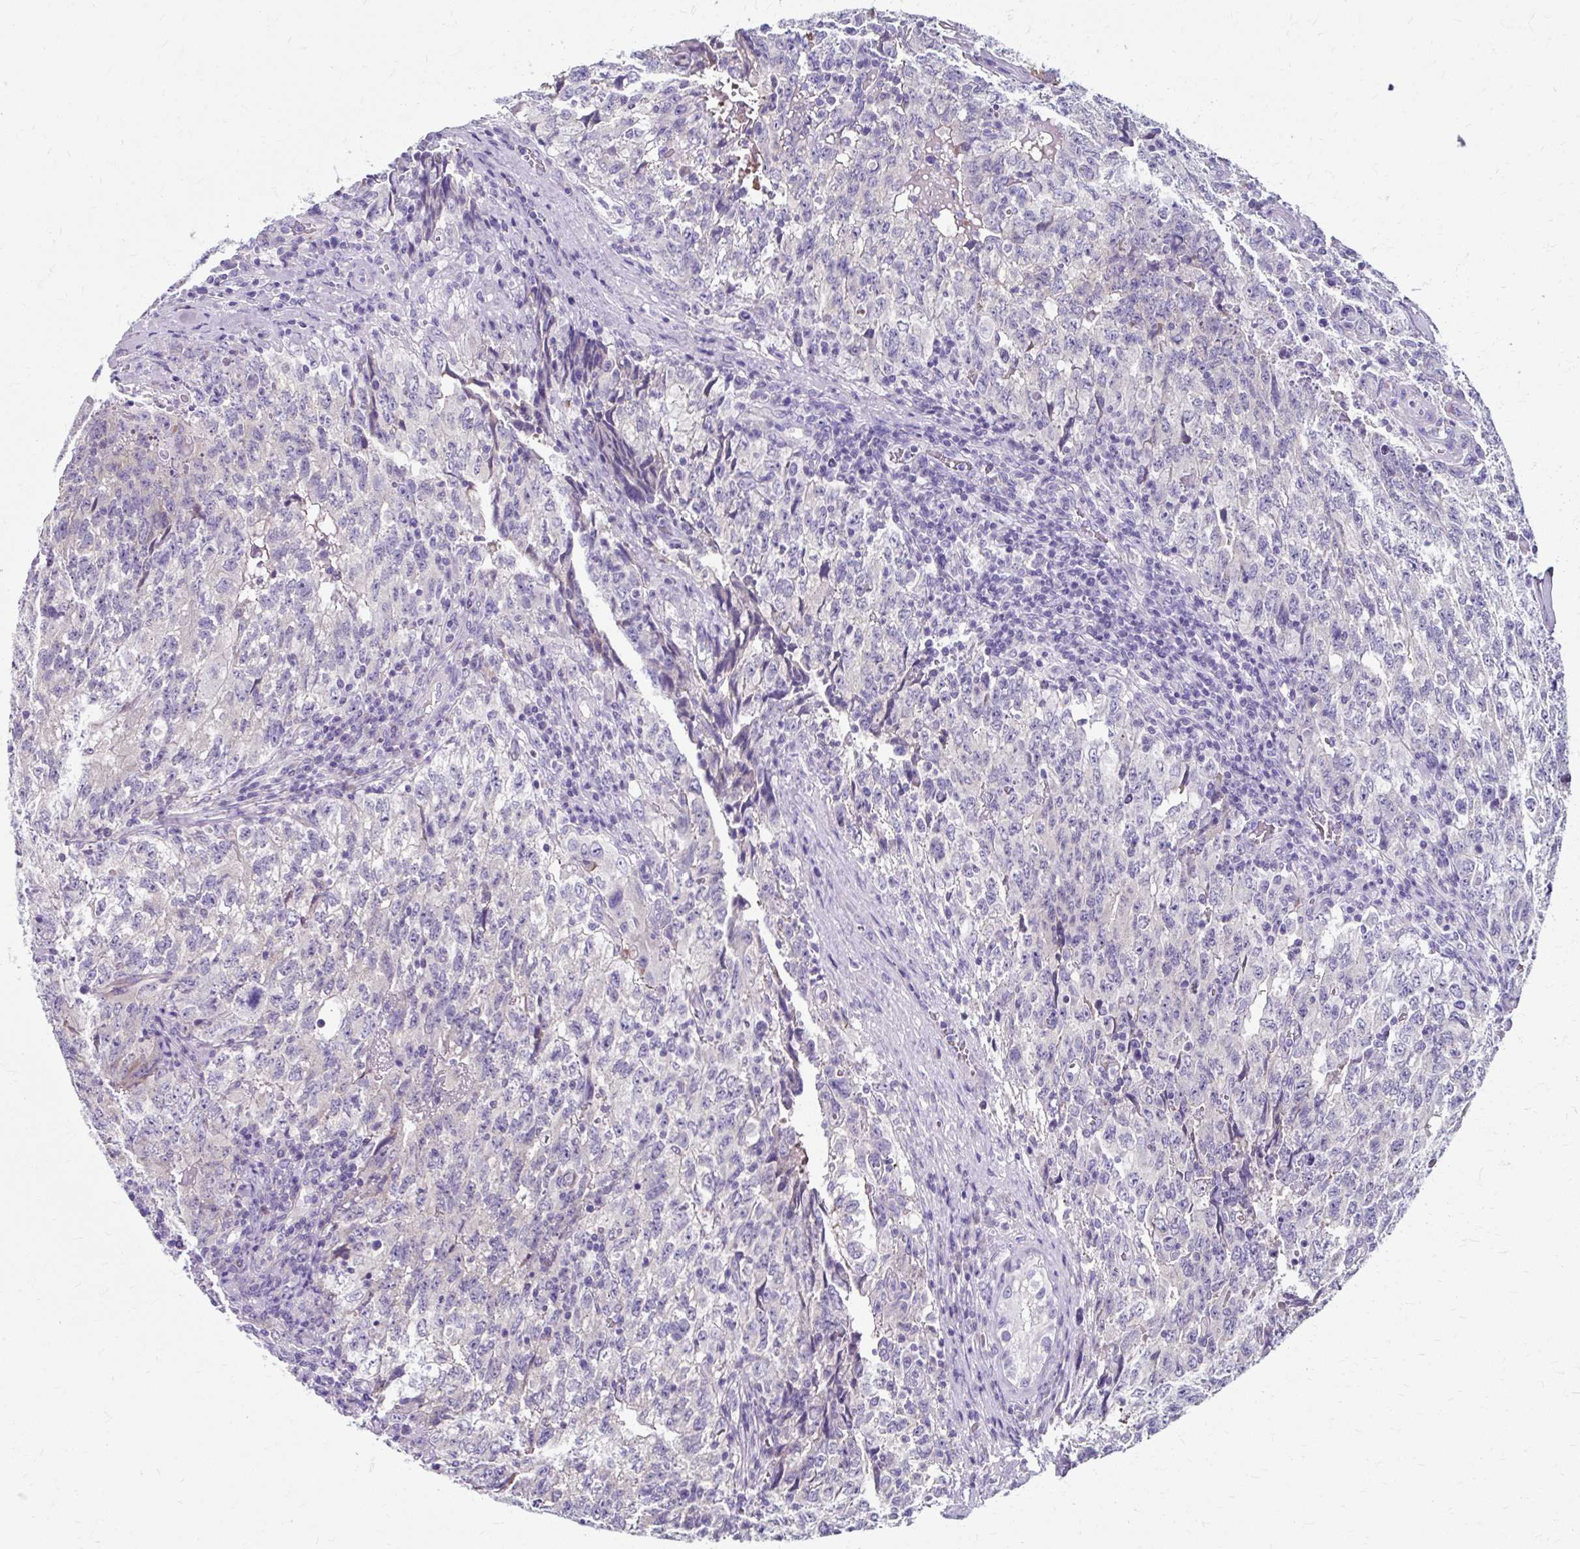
{"staining": {"intensity": "negative", "quantity": "none", "location": "none"}, "tissue": "testis cancer", "cell_type": "Tumor cells", "image_type": "cancer", "snomed": [{"axis": "morphology", "description": "Carcinoma, Embryonal, NOS"}, {"axis": "topography", "description": "Testis"}], "caption": "This is a image of immunohistochemistry (IHC) staining of embryonal carcinoma (testis), which shows no positivity in tumor cells.", "gene": "ZNF555", "patient": {"sex": "male", "age": 34}}